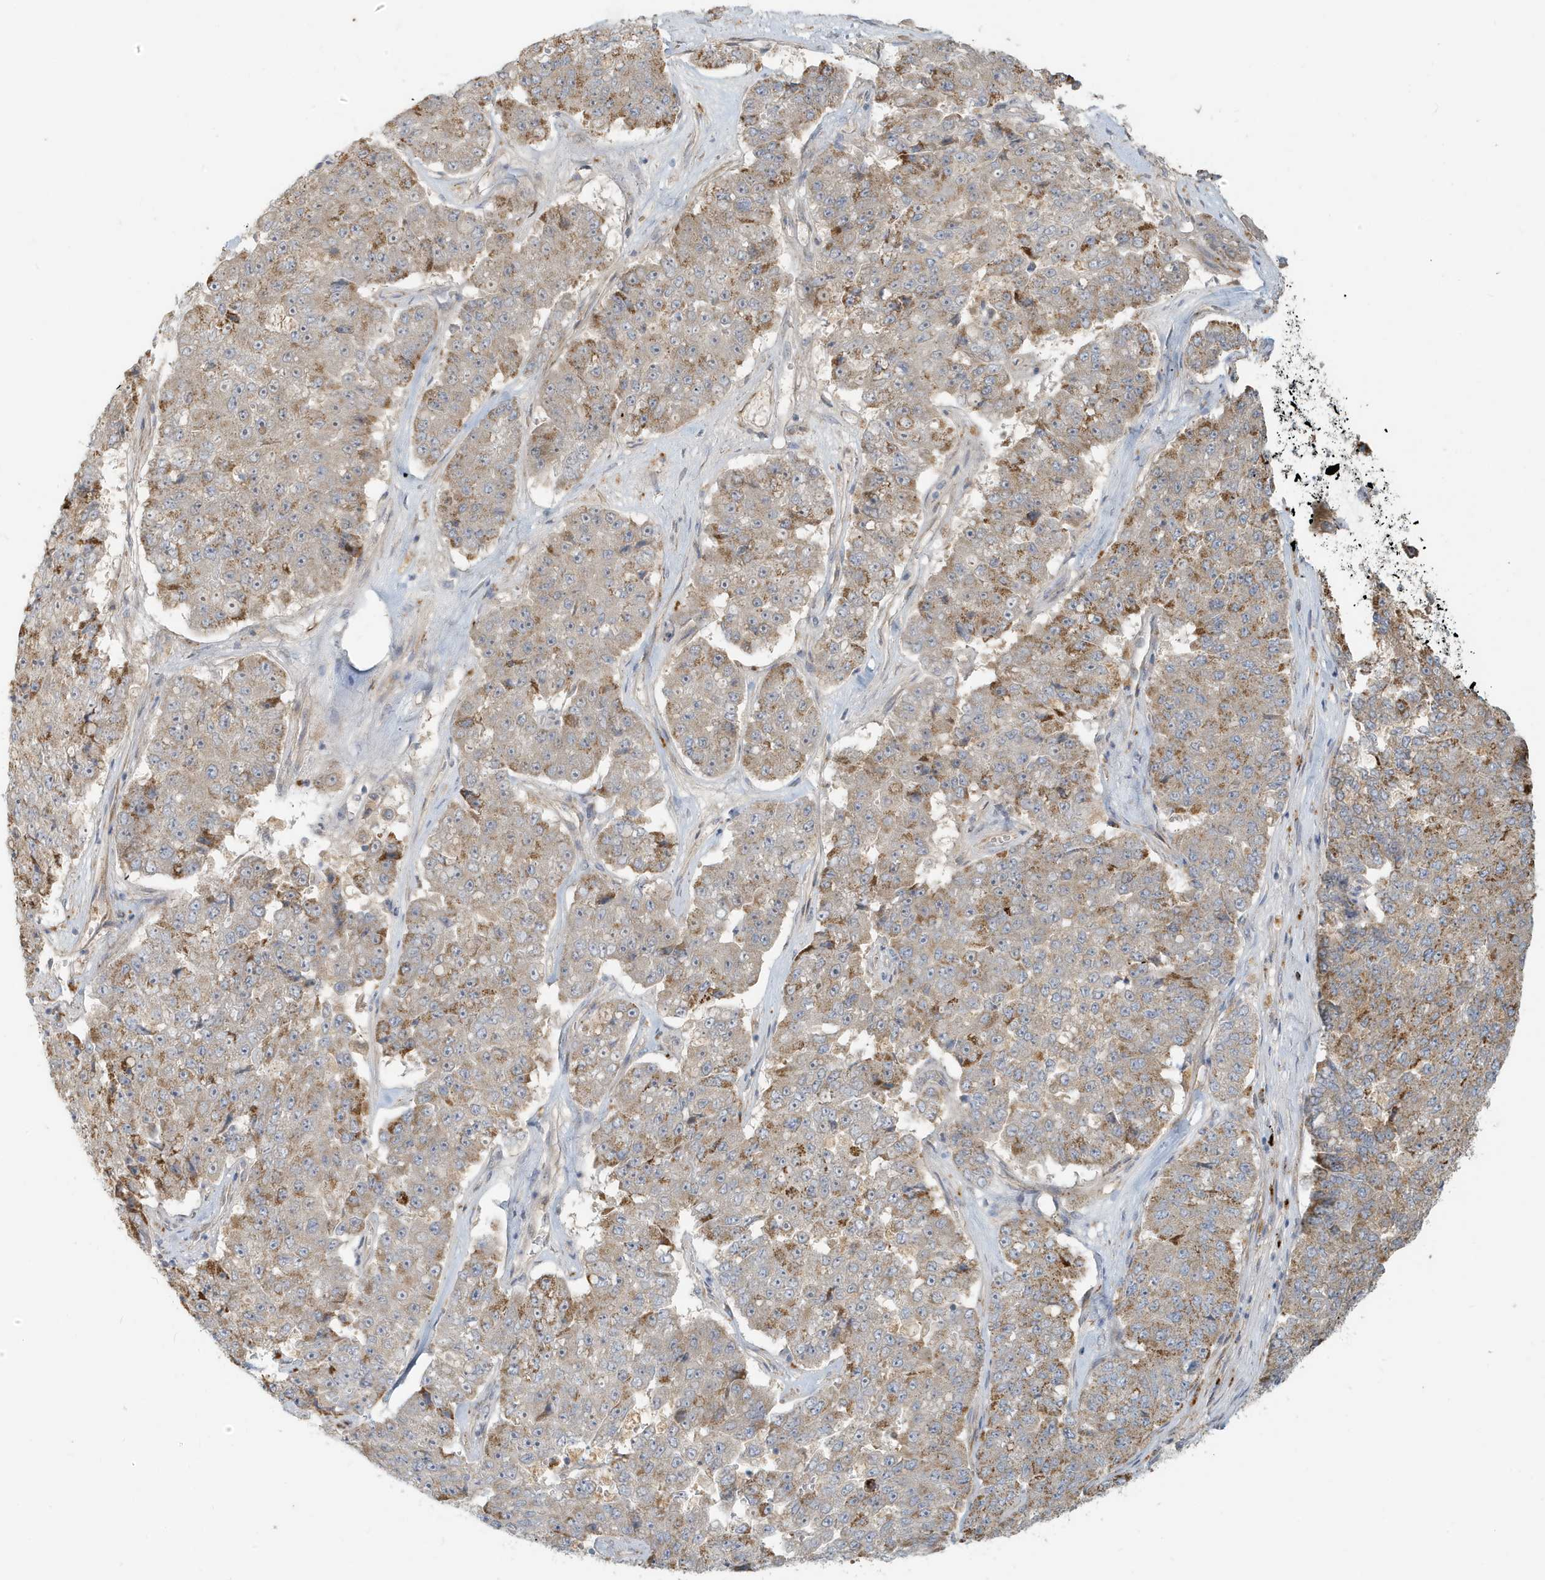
{"staining": {"intensity": "moderate", "quantity": "<25%", "location": "cytoplasmic/membranous"}, "tissue": "pancreatic cancer", "cell_type": "Tumor cells", "image_type": "cancer", "snomed": [{"axis": "morphology", "description": "Adenocarcinoma, NOS"}, {"axis": "topography", "description": "Pancreas"}], "caption": "The immunohistochemical stain shows moderate cytoplasmic/membranous expression in tumor cells of pancreatic cancer tissue.", "gene": "MCOLN1", "patient": {"sex": "male", "age": 50}}